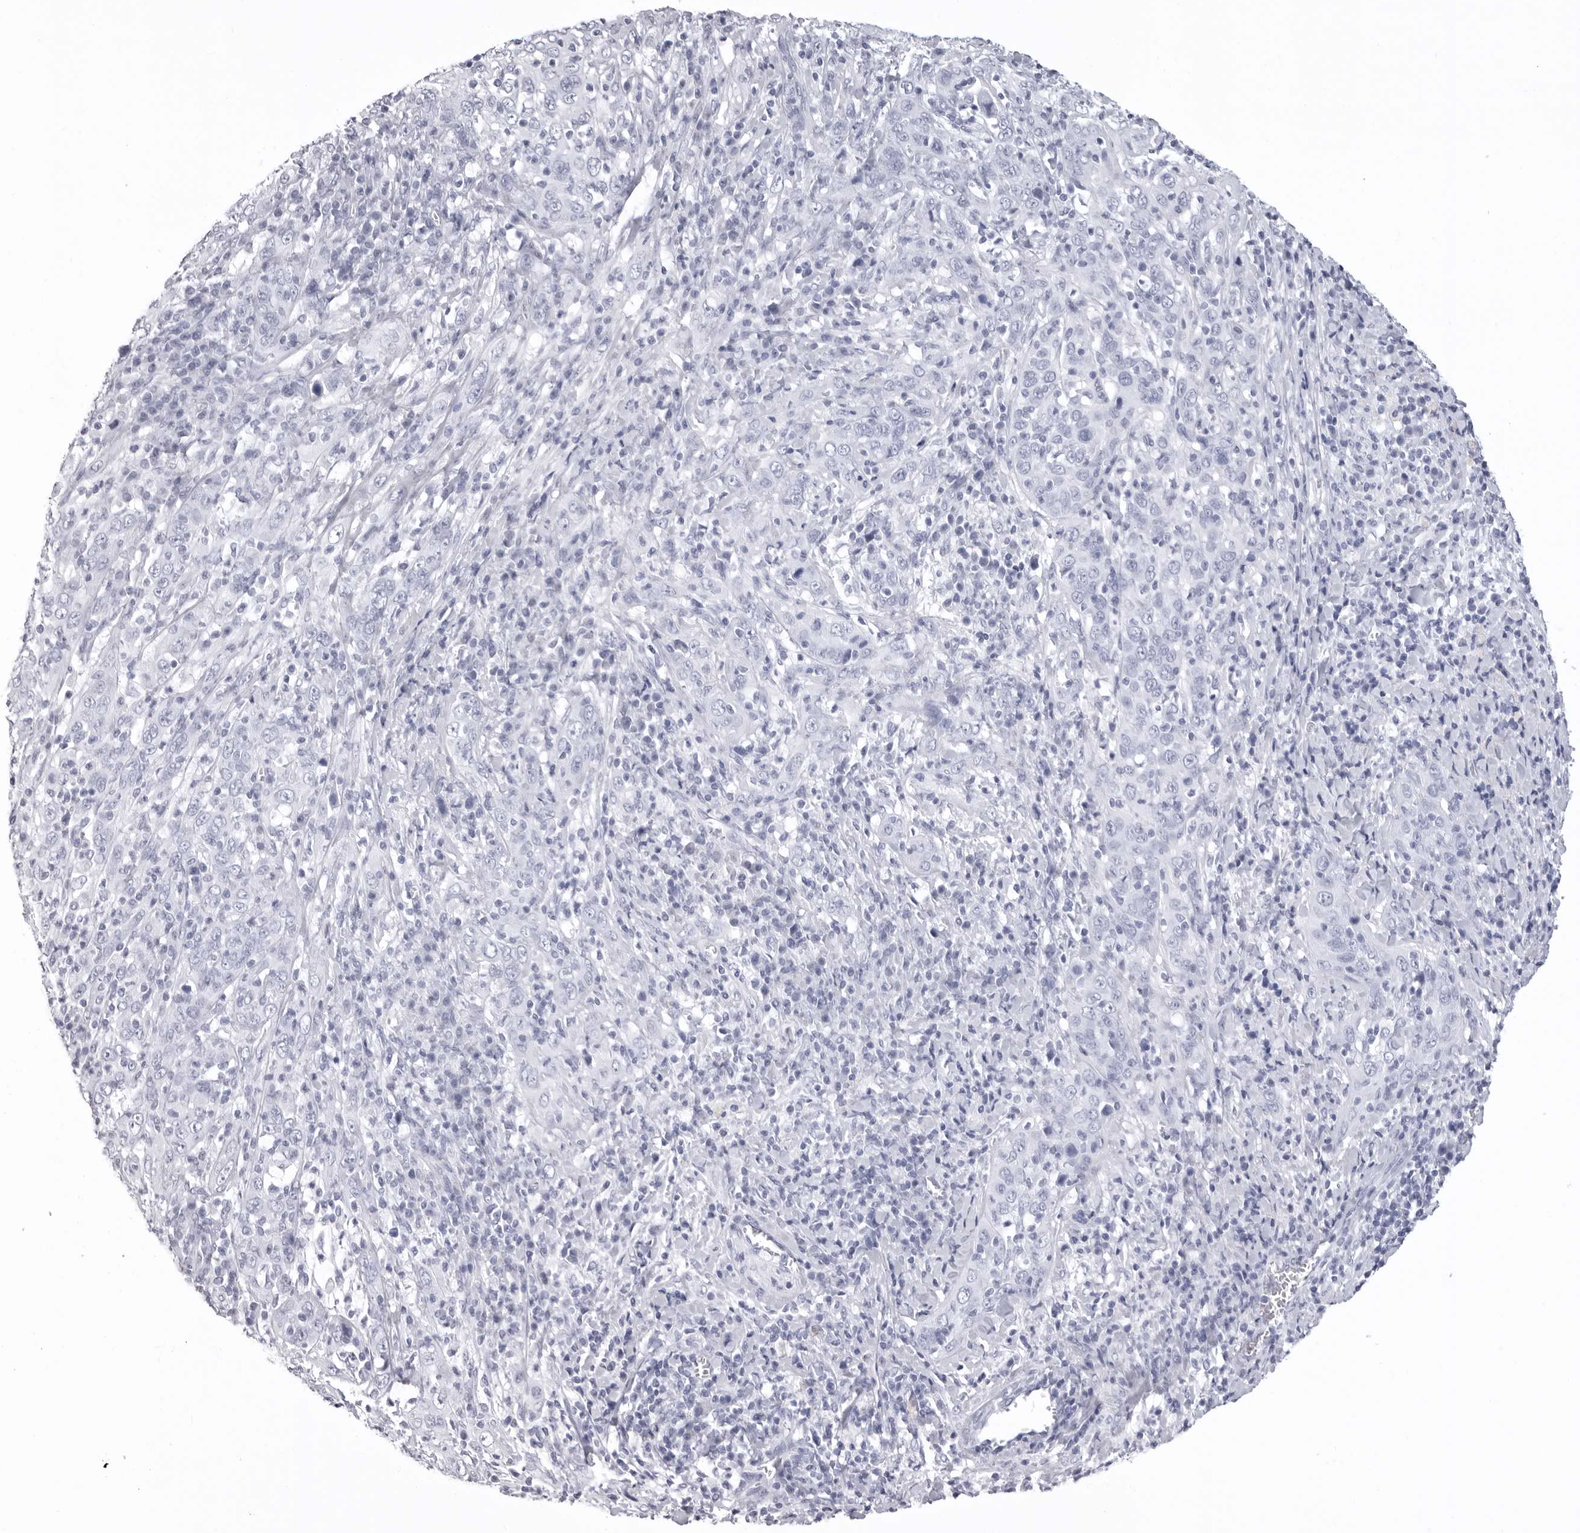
{"staining": {"intensity": "negative", "quantity": "none", "location": "none"}, "tissue": "cervical cancer", "cell_type": "Tumor cells", "image_type": "cancer", "snomed": [{"axis": "morphology", "description": "Squamous cell carcinoma, NOS"}, {"axis": "topography", "description": "Cervix"}], "caption": "IHC micrograph of cervical cancer (squamous cell carcinoma) stained for a protein (brown), which shows no positivity in tumor cells.", "gene": "LGALS4", "patient": {"sex": "female", "age": 46}}